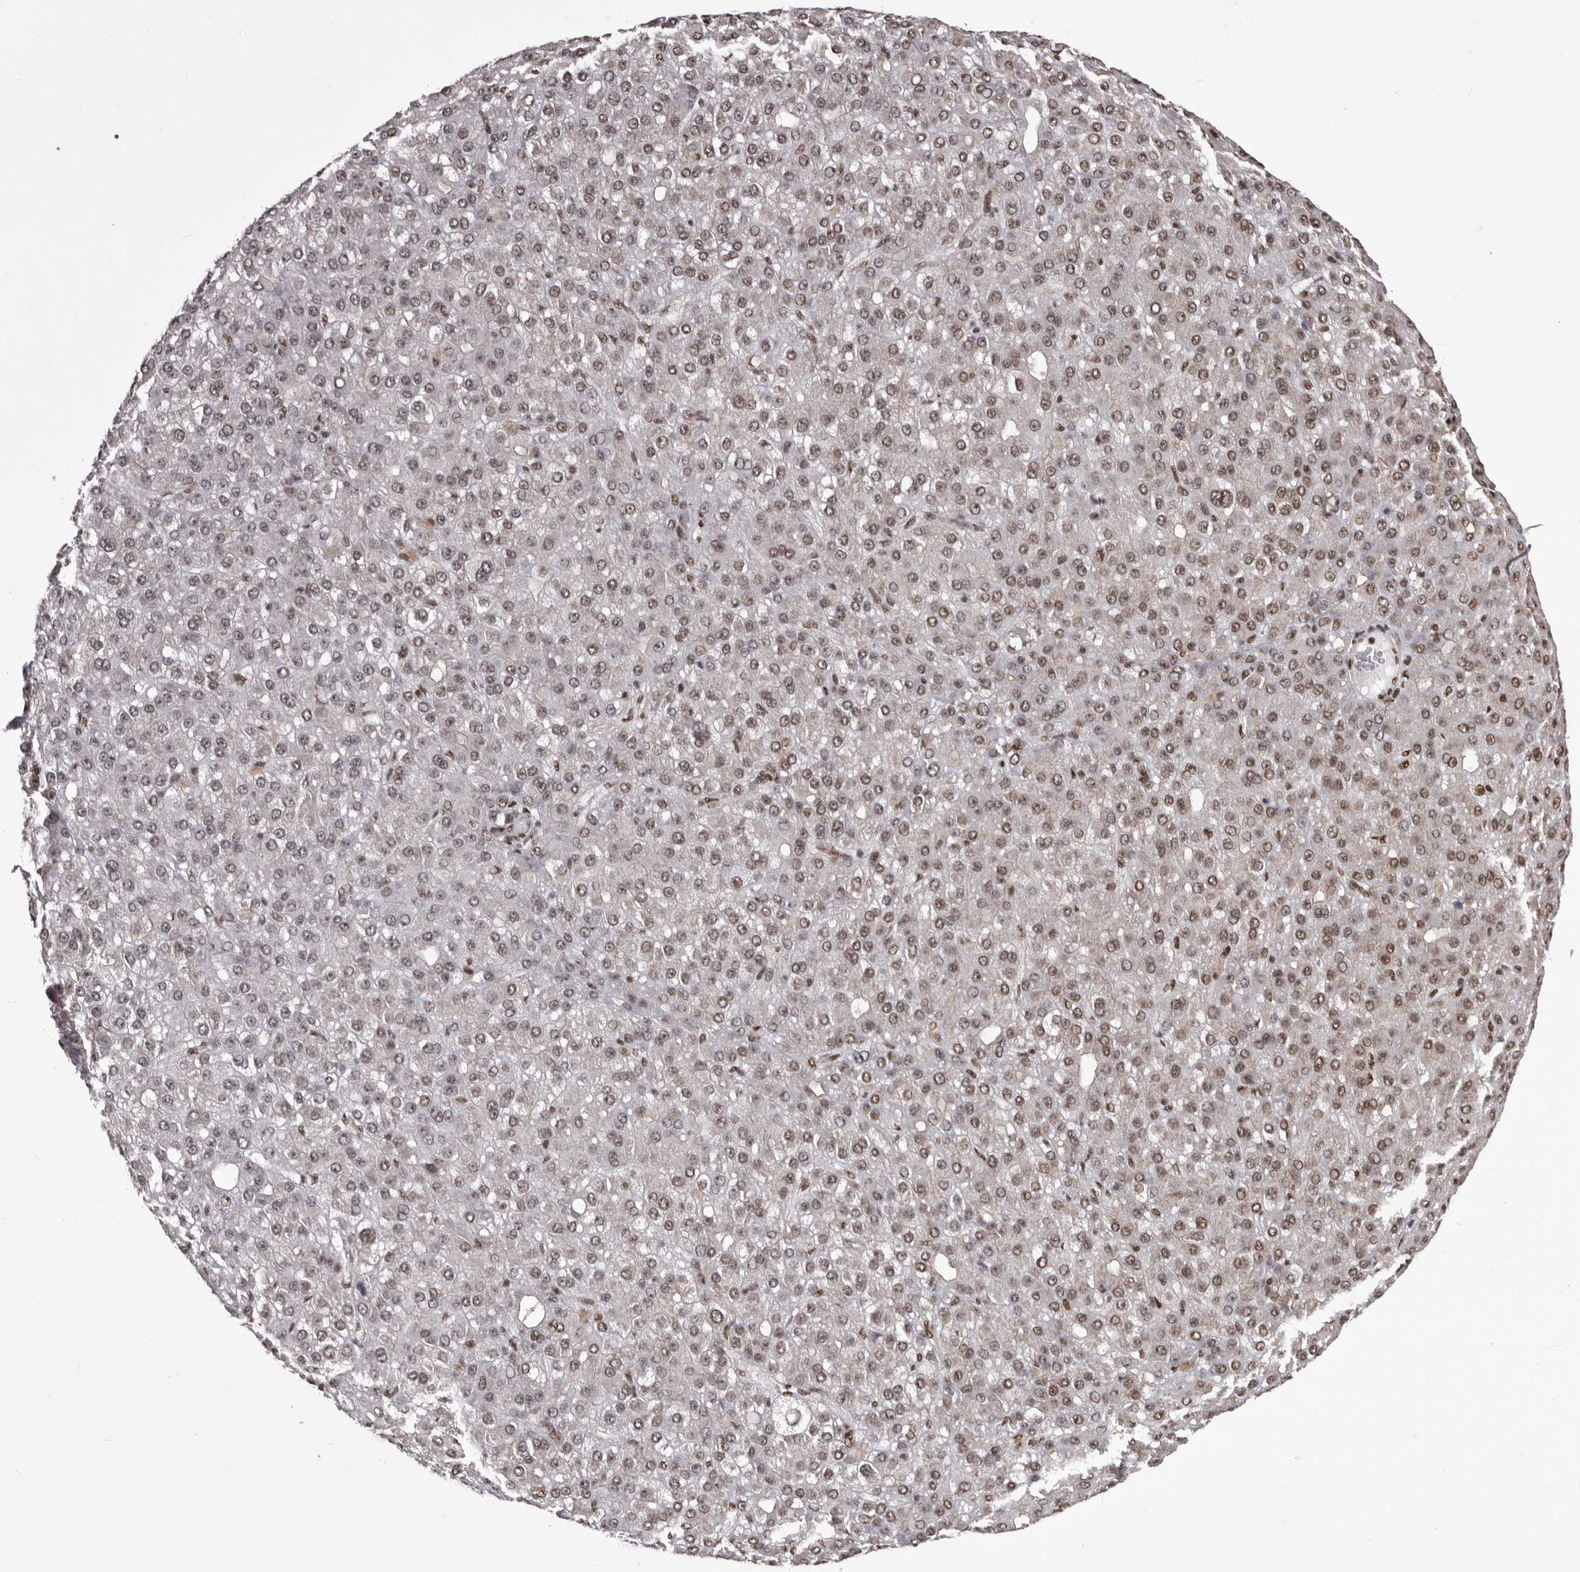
{"staining": {"intensity": "moderate", "quantity": "25%-75%", "location": "nuclear"}, "tissue": "liver cancer", "cell_type": "Tumor cells", "image_type": "cancer", "snomed": [{"axis": "morphology", "description": "Carcinoma, Hepatocellular, NOS"}, {"axis": "topography", "description": "Liver"}], "caption": "A brown stain highlights moderate nuclear expression of a protein in liver cancer tumor cells. (Brightfield microscopy of DAB IHC at high magnification).", "gene": "NUMA1", "patient": {"sex": "male", "age": 67}}